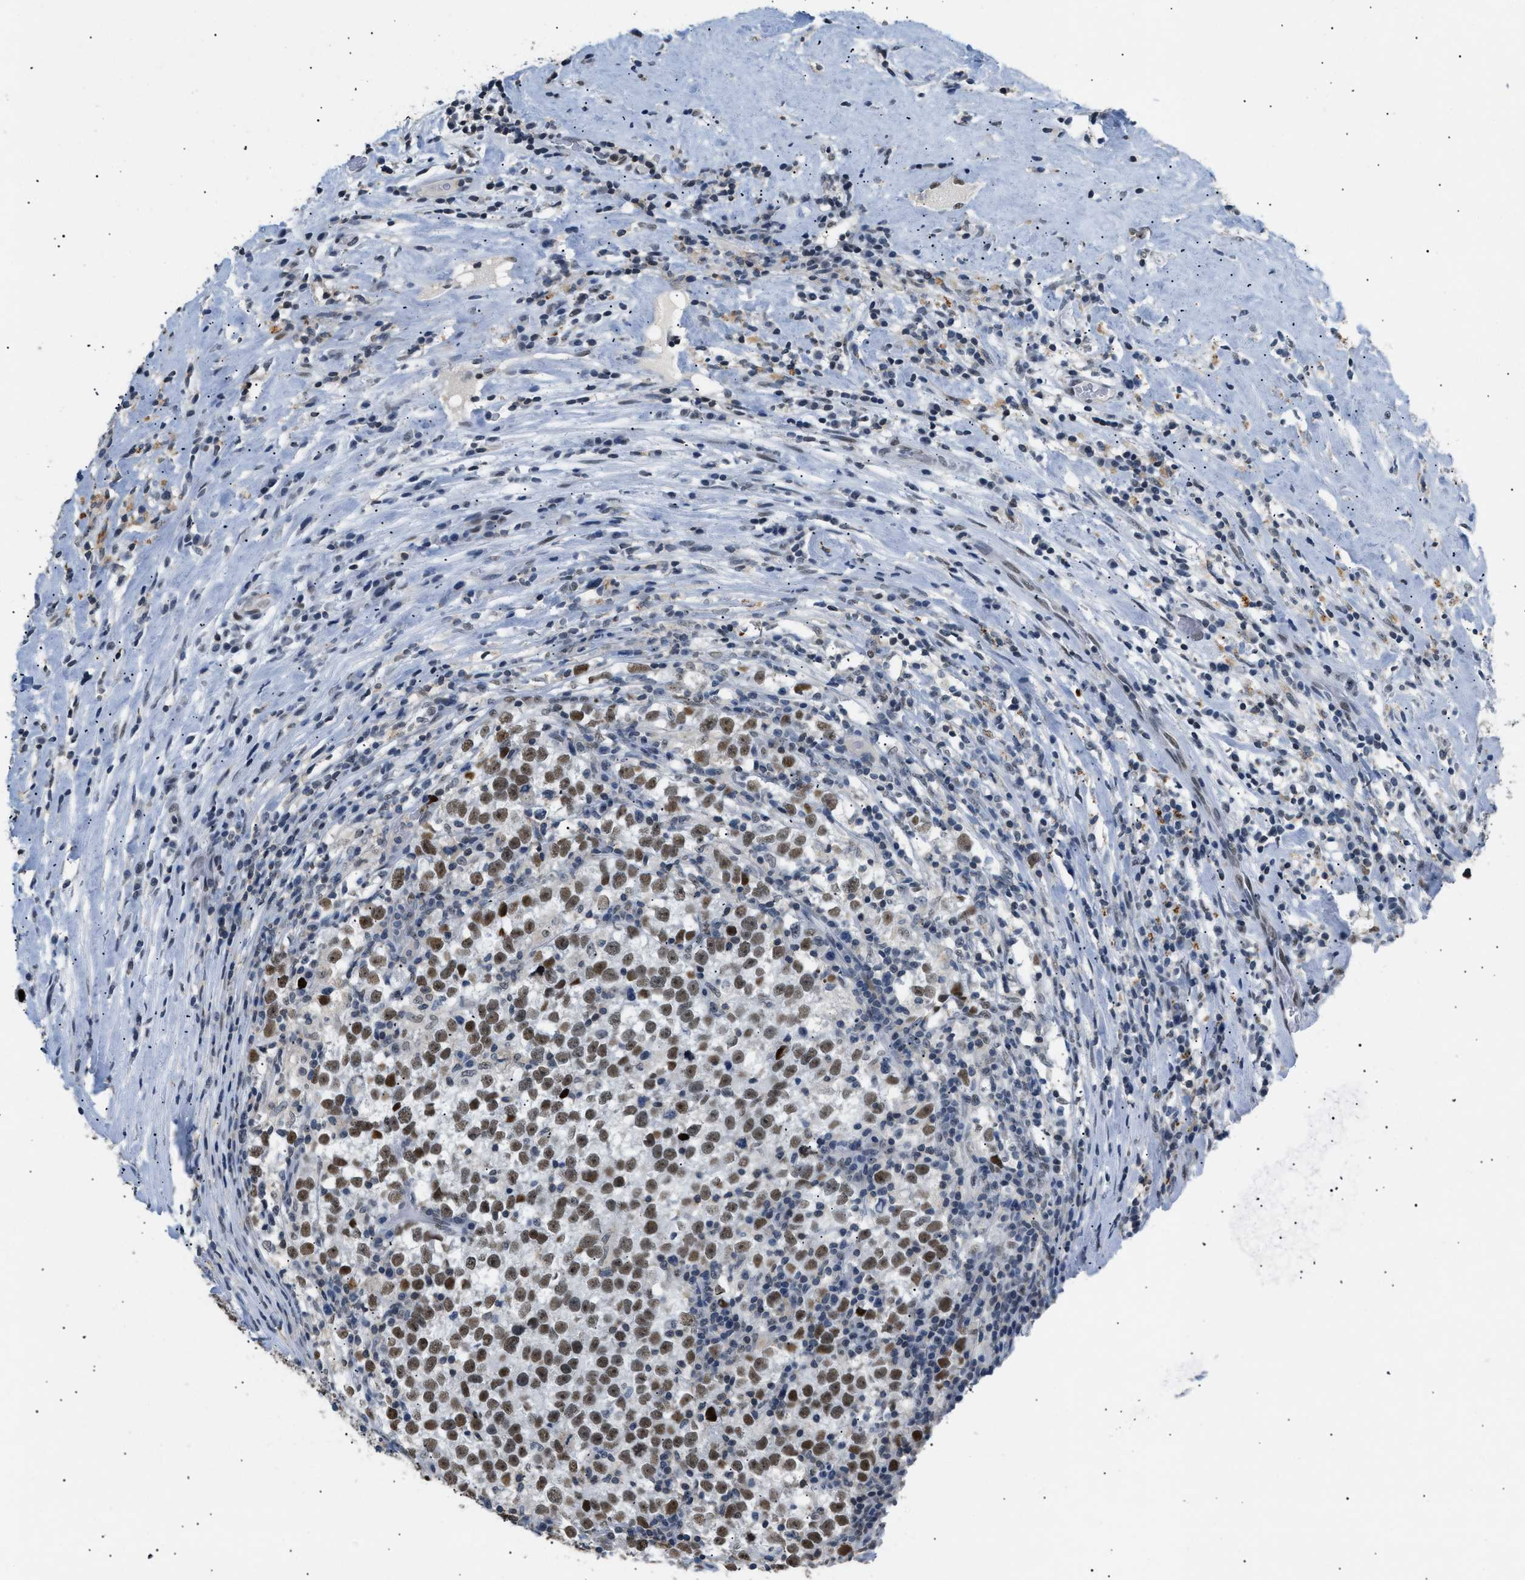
{"staining": {"intensity": "moderate", "quantity": ">75%", "location": "nuclear"}, "tissue": "testis cancer", "cell_type": "Tumor cells", "image_type": "cancer", "snomed": [{"axis": "morphology", "description": "Normal tissue, NOS"}, {"axis": "morphology", "description": "Seminoma, NOS"}, {"axis": "topography", "description": "Testis"}], "caption": "The photomicrograph shows immunohistochemical staining of testis cancer (seminoma). There is moderate nuclear expression is seen in approximately >75% of tumor cells. The staining was performed using DAB to visualize the protein expression in brown, while the nuclei were stained in blue with hematoxylin (Magnification: 20x).", "gene": "KCNC3", "patient": {"sex": "male", "age": 43}}